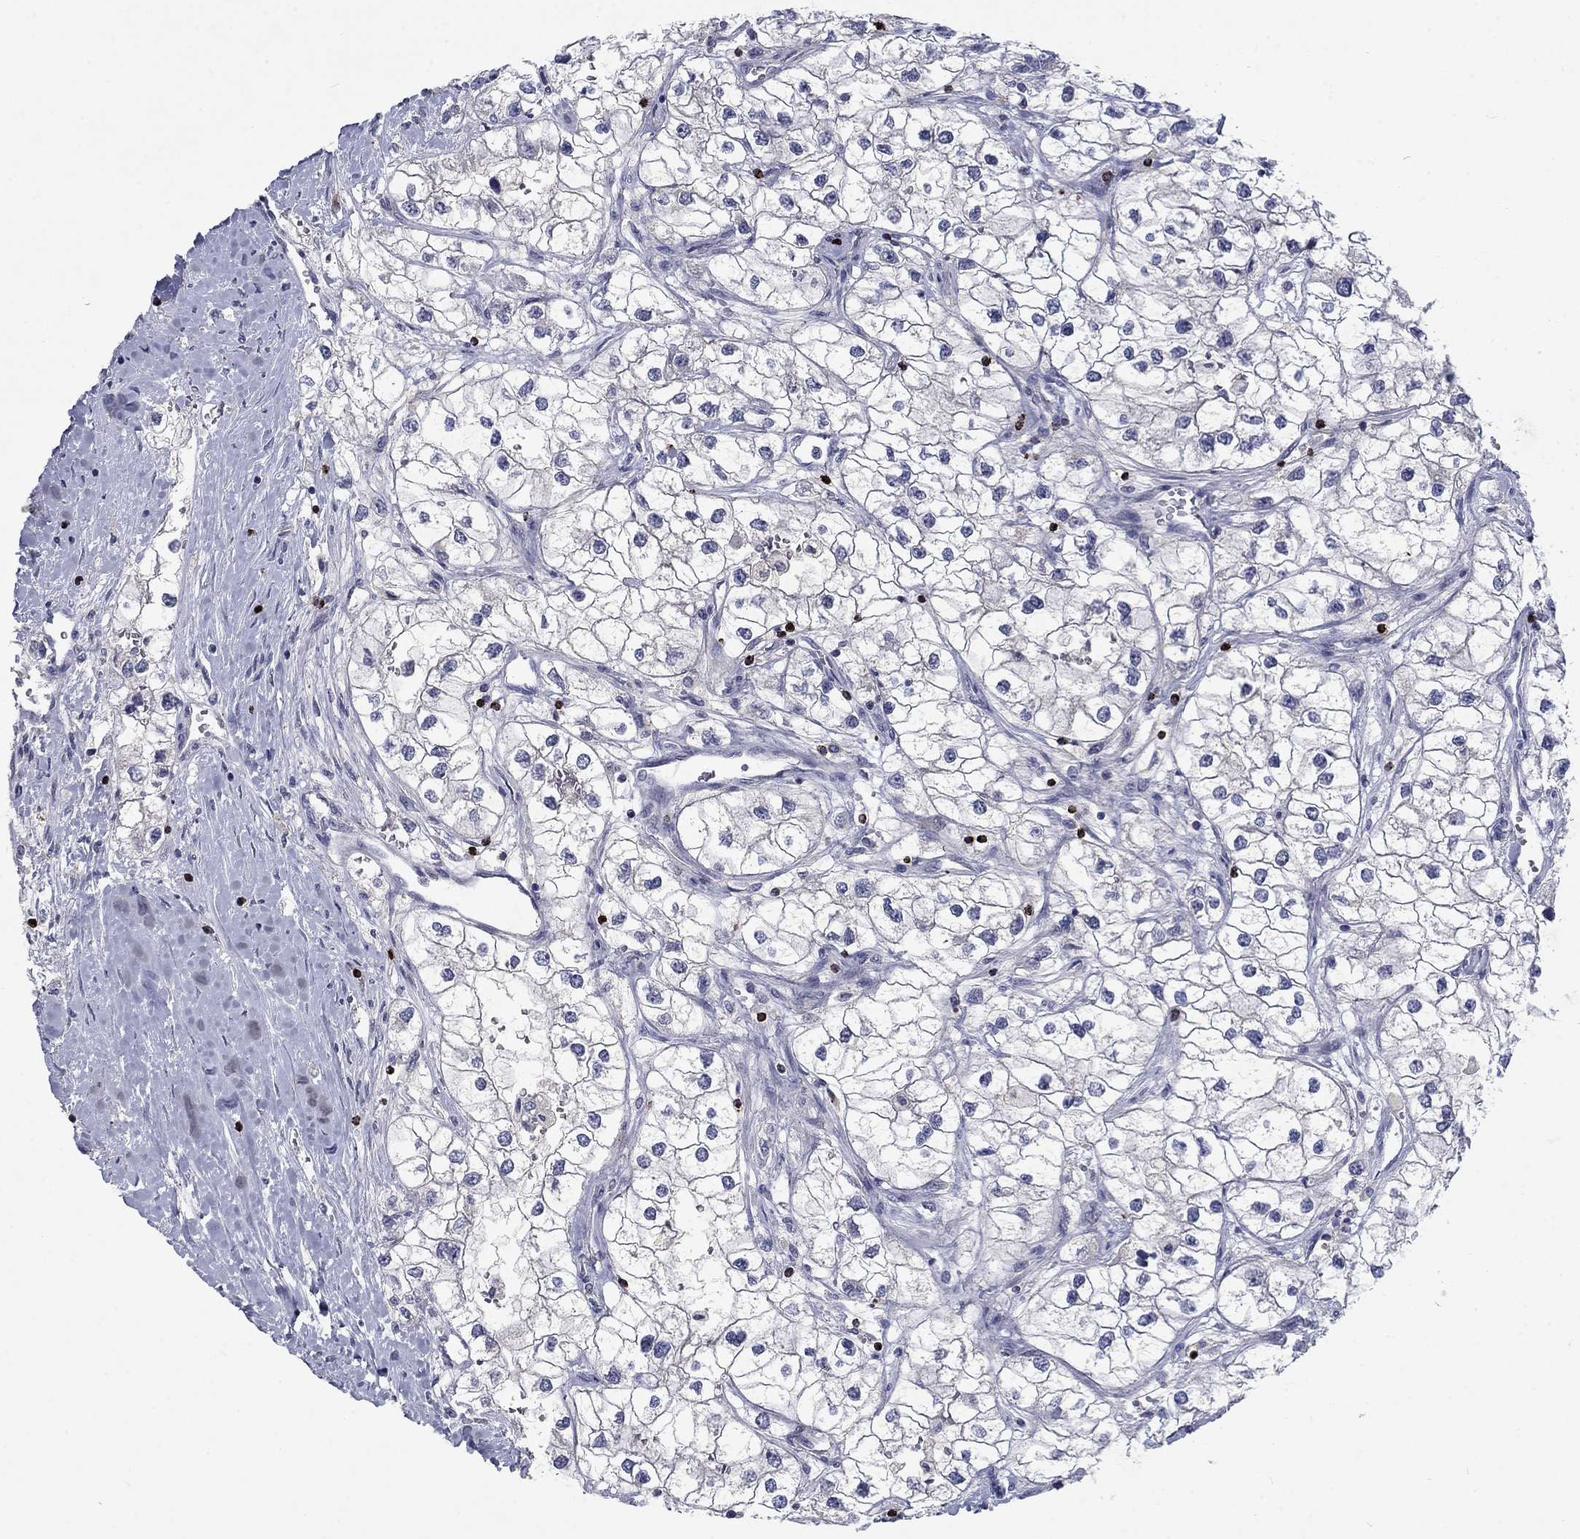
{"staining": {"intensity": "negative", "quantity": "none", "location": "none"}, "tissue": "renal cancer", "cell_type": "Tumor cells", "image_type": "cancer", "snomed": [{"axis": "morphology", "description": "Adenocarcinoma, NOS"}, {"axis": "topography", "description": "Kidney"}], "caption": "Renal adenocarcinoma stained for a protein using immunohistochemistry shows no staining tumor cells.", "gene": "GZMA", "patient": {"sex": "male", "age": 59}}